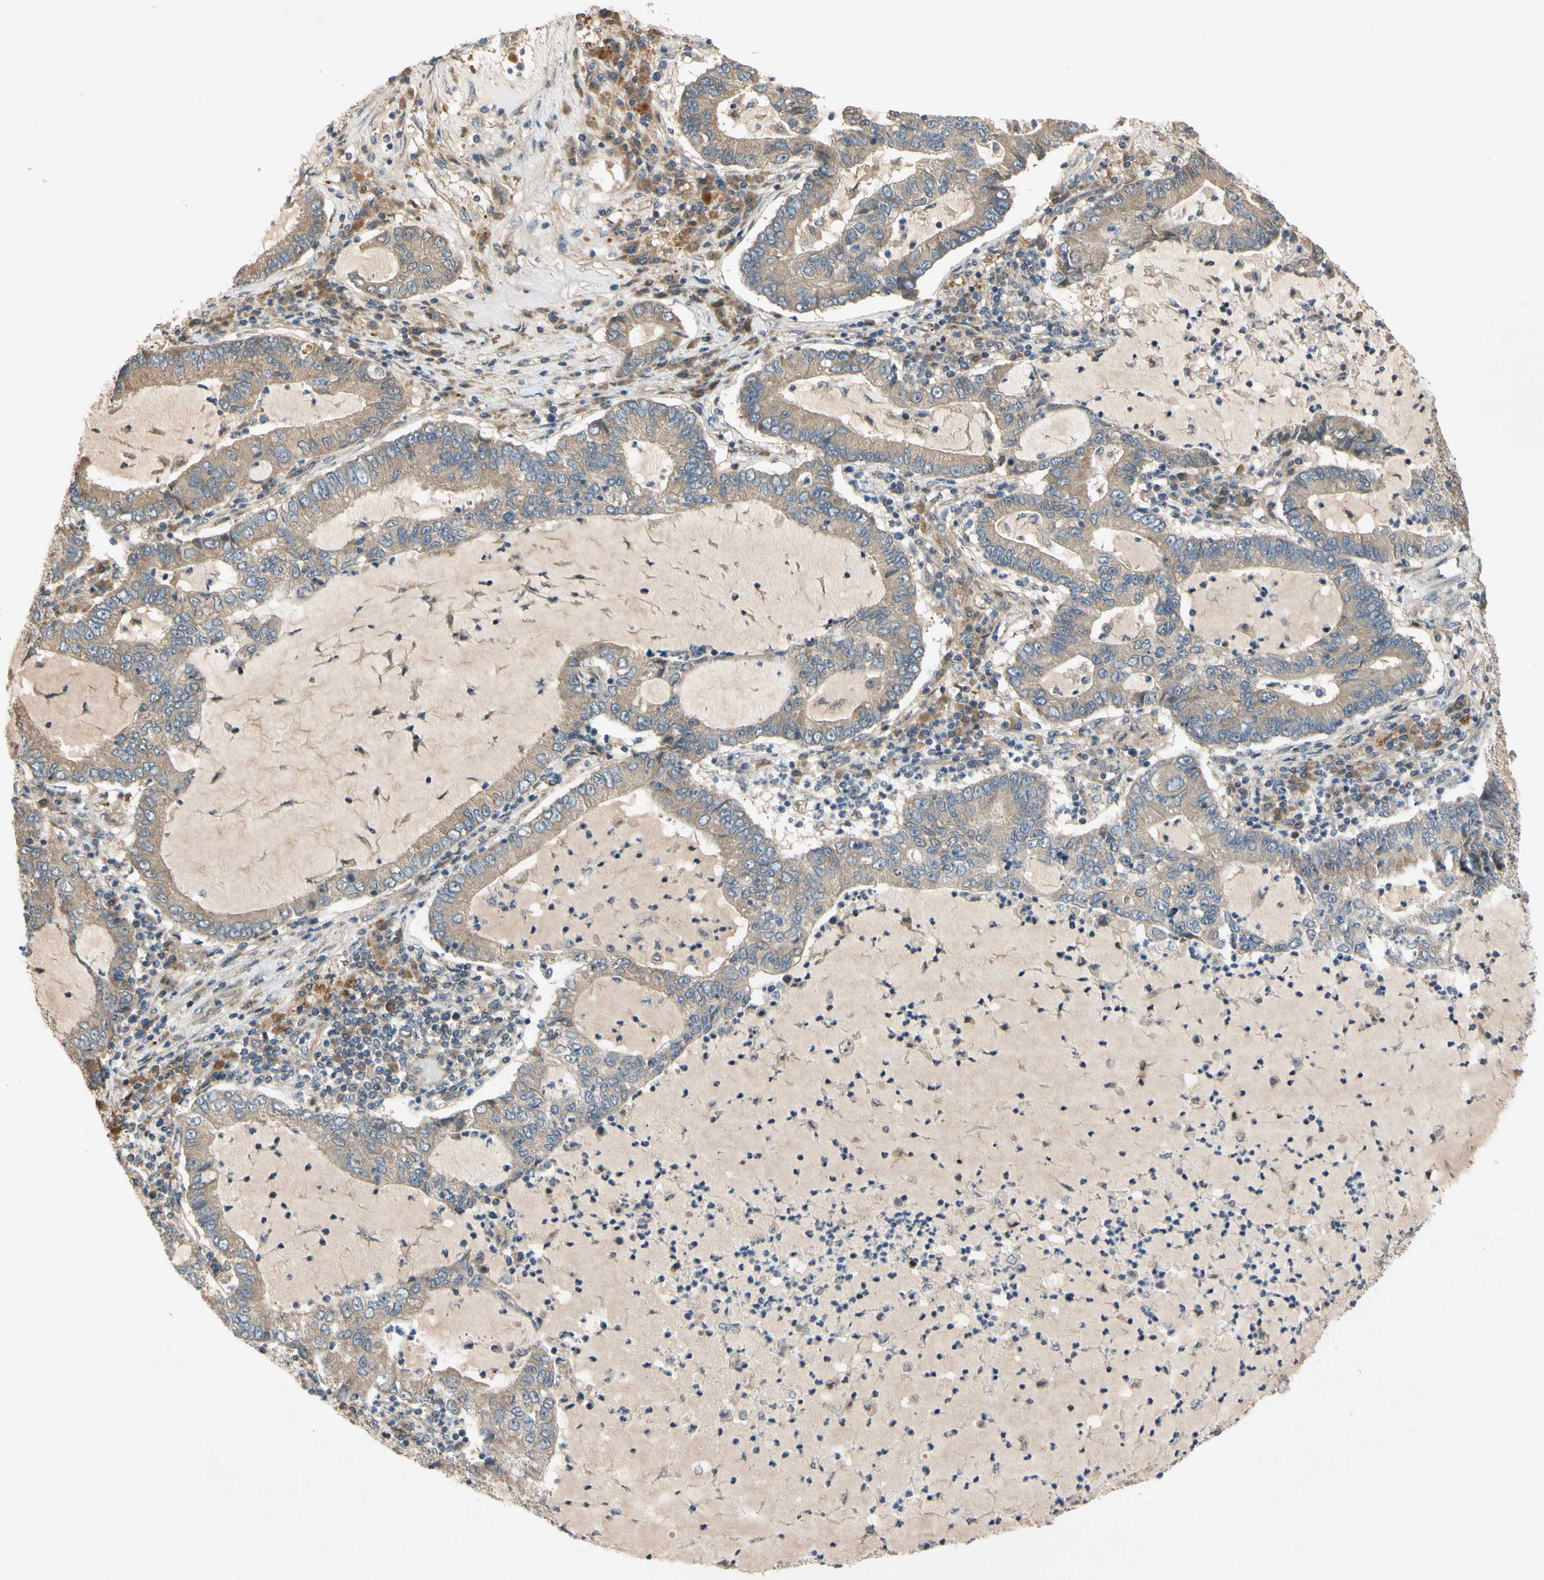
{"staining": {"intensity": "moderate", "quantity": ">75%", "location": "cytoplasmic/membranous"}, "tissue": "lung cancer", "cell_type": "Tumor cells", "image_type": "cancer", "snomed": [{"axis": "morphology", "description": "Adenocarcinoma, NOS"}, {"axis": "topography", "description": "Lung"}], "caption": "Adenocarcinoma (lung) stained with DAB immunohistochemistry displays medium levels of moderate cytoplasmic/membranous staining in approximately >75% of tumor cells.", "gene": "MBTPS2", "patient": {"sex": "female", "age": 51}}